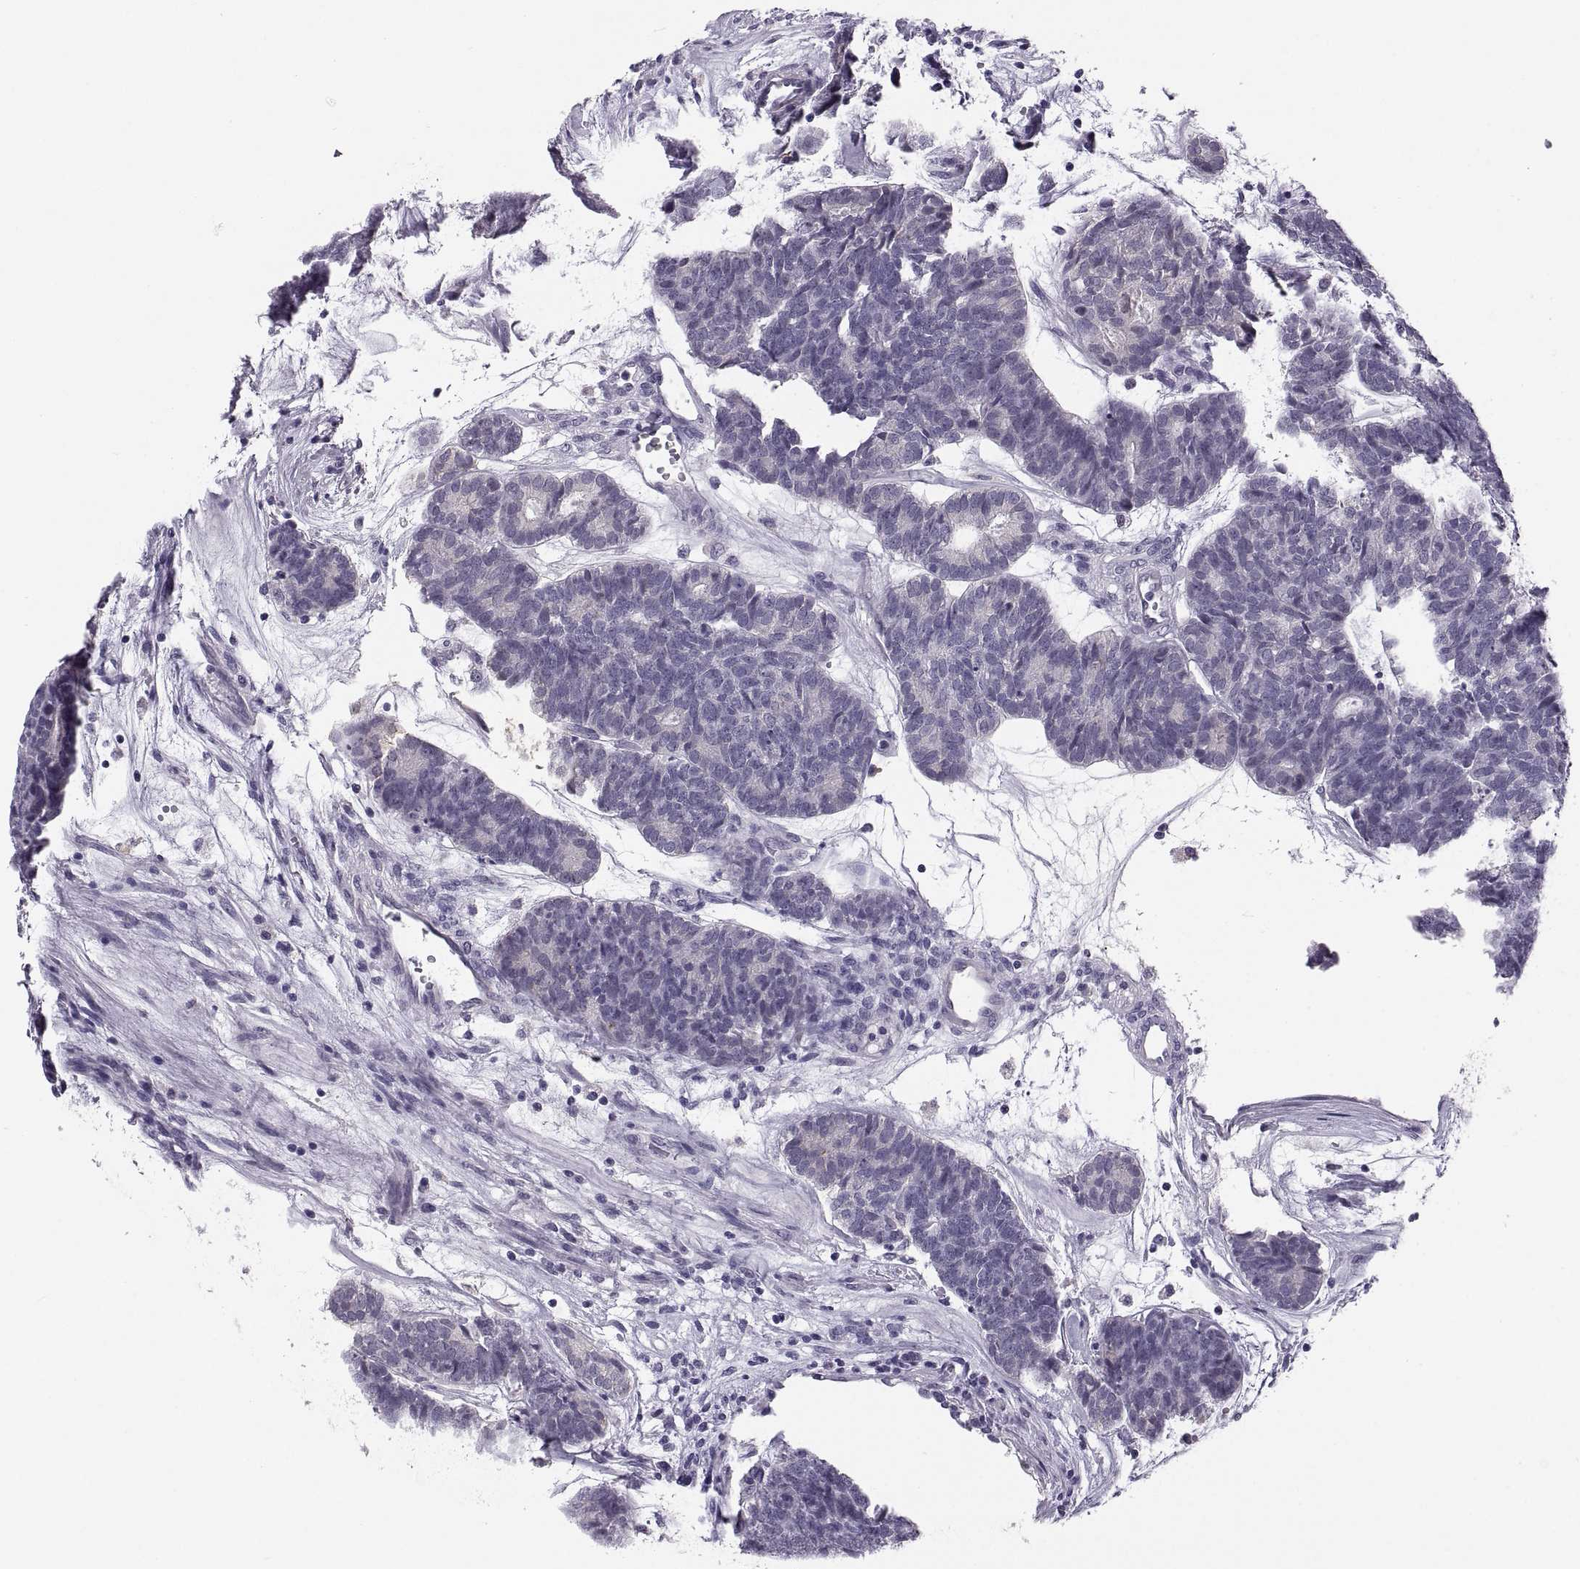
{"staining": {"intensity": "negative", "quantity": "none", "location": "none"}, "tissue": "head and neck cancer", "cell_type": "Tumor cells", "image_type": "cancer", "snomed": [{"axis": "morphology", "description": "Adenocarcinoma, NOS"}, {"axis": "topography", "description": "Head-Neck"}], "caption": "Immunohistochemical staining of human adenocarcinoma (head and neck) demonstrates no significant positivity in tumor cells.", "gene": "MAGEB18", "patient": {"sex": "female", "age": 81}}